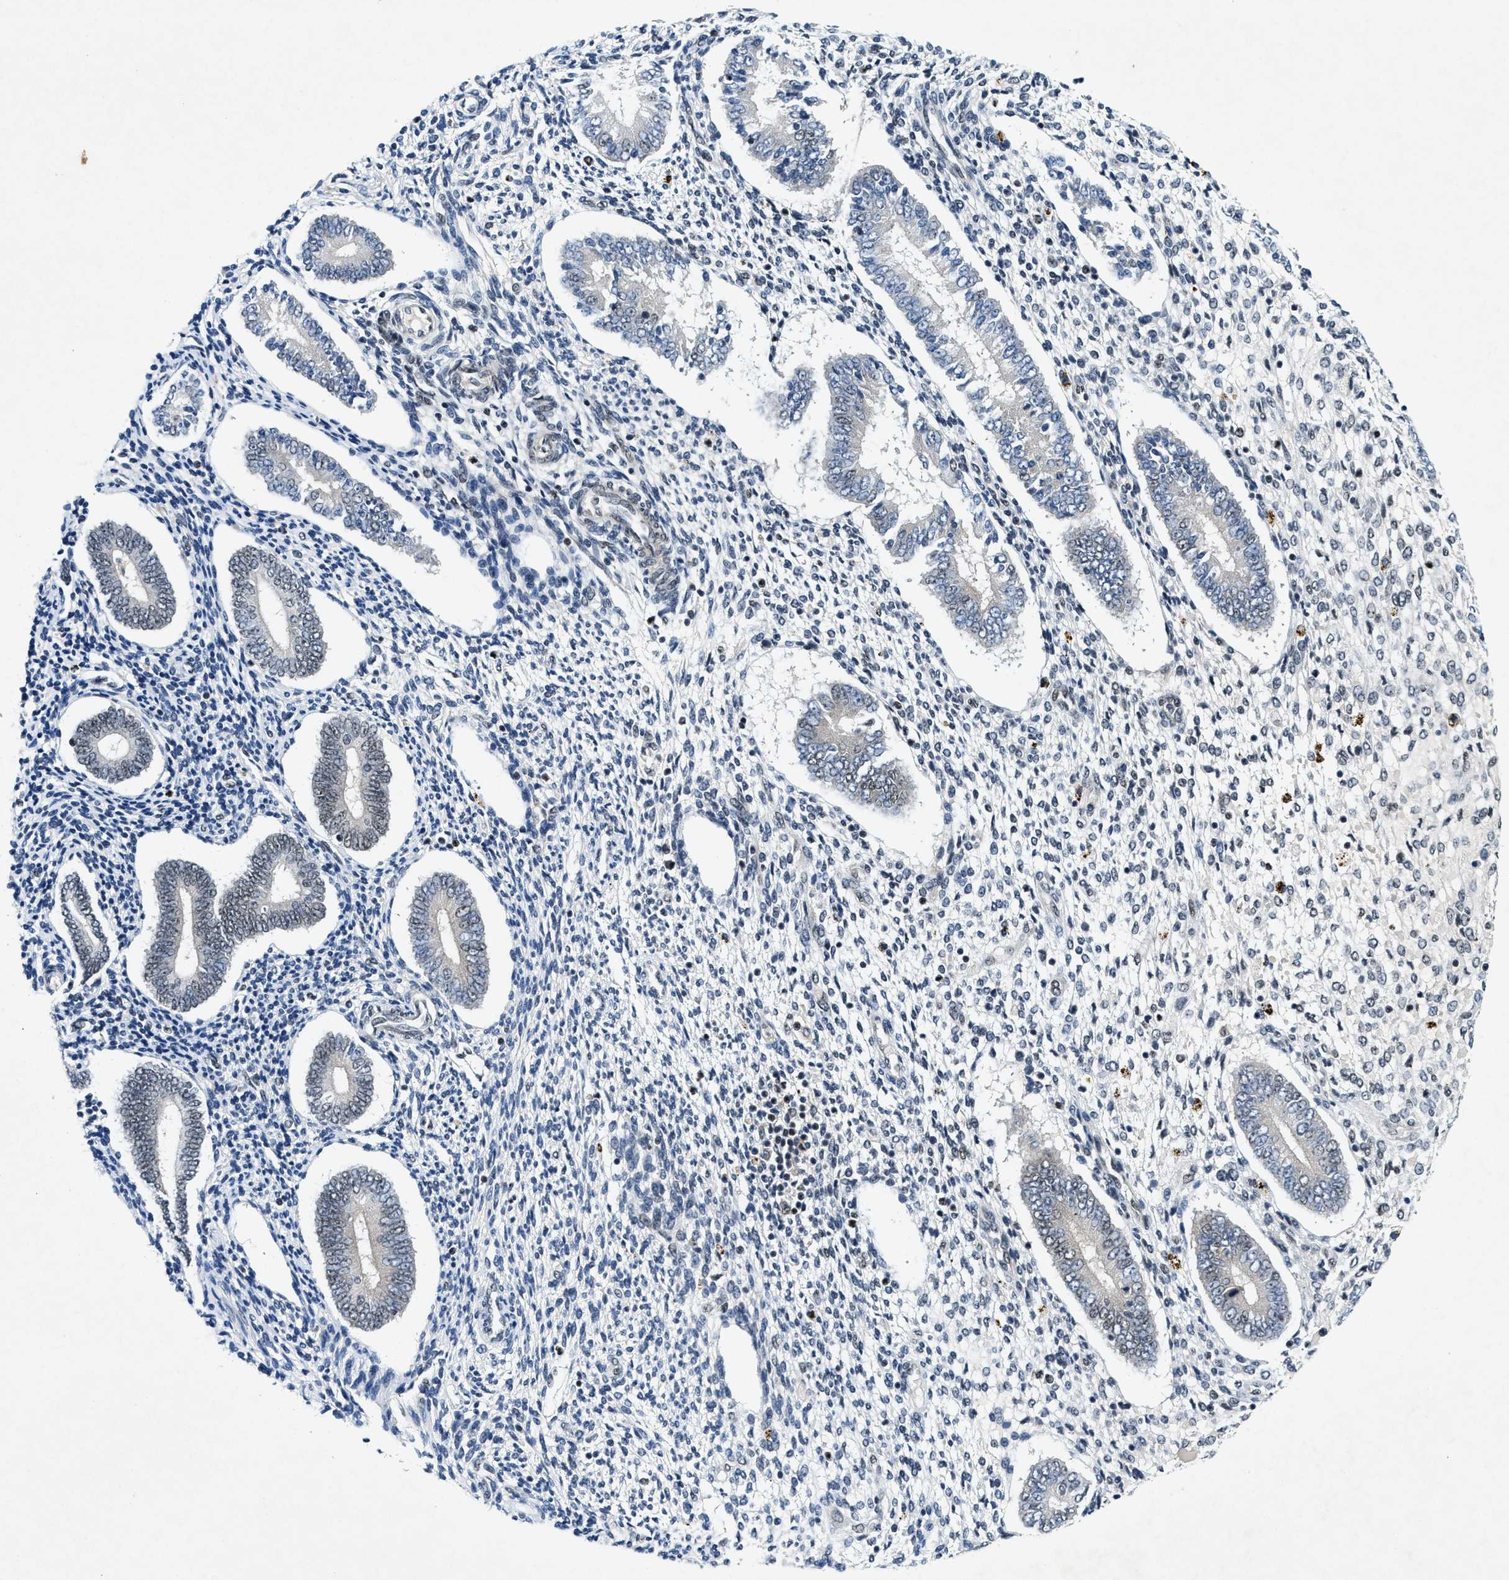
{"staining": {"intensity": "moderate", "quantity": "25%-75%", "location": "nuclear"}, "tissue": "endometrium", "cell_type": "Cells in endometrial stroma", "image_type": "normal", "snomed": [{"axis": "morphology", "description": "Normal tissue, NOS"}, {"axis": "topography", "description": "Endometrium"}], "caption": "The histopathology image reveals immunohistochemical staining of normal endometrium. There is moderate nuclear positivity is seen in about 25%-75% of cells in endometrial stroma. (IHC, brightfield microscopy, high magnification).", "gene": "NCOA1", "patient": {"sex": "female", "age": 42}}